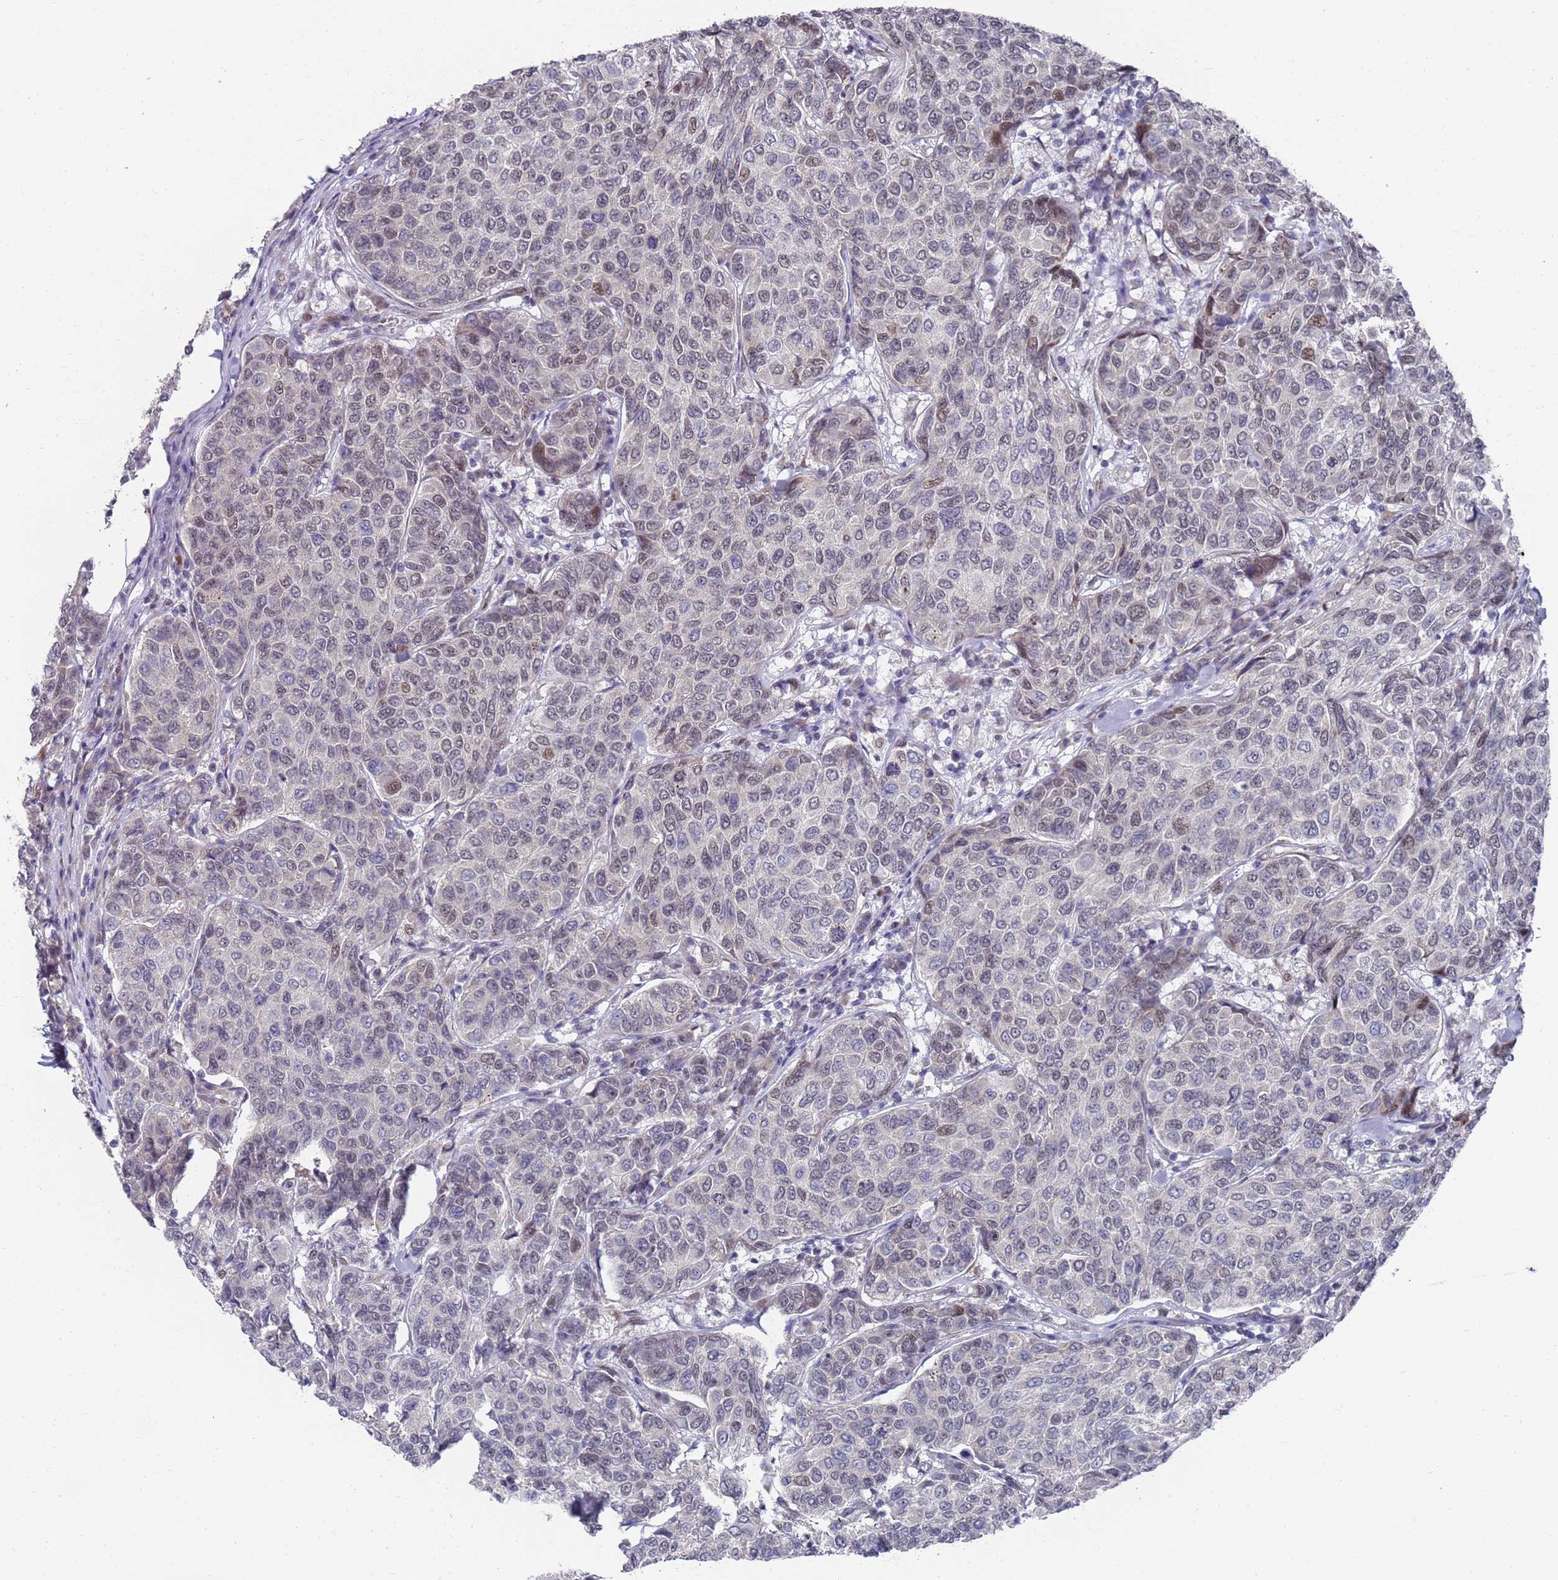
{"staining": {"intensity": "moderate", "quantity": "<25%", "location": "nuclear"}, "tissue": "breast cancer", "cell_type": "Tumor cells", "image_type": "cancer", "snomed": [{"axis": "morphology", "description": "Duct carcinoma"}, {"axis": "topography", "description": "Breast"}], "caption": "Moderate nuclear expression is seen in about <25% of tumor cells in breast cancer (intraductal carcinoma).", "gene": "COPS6", "patient": {"sex": "female", "age": 55}}